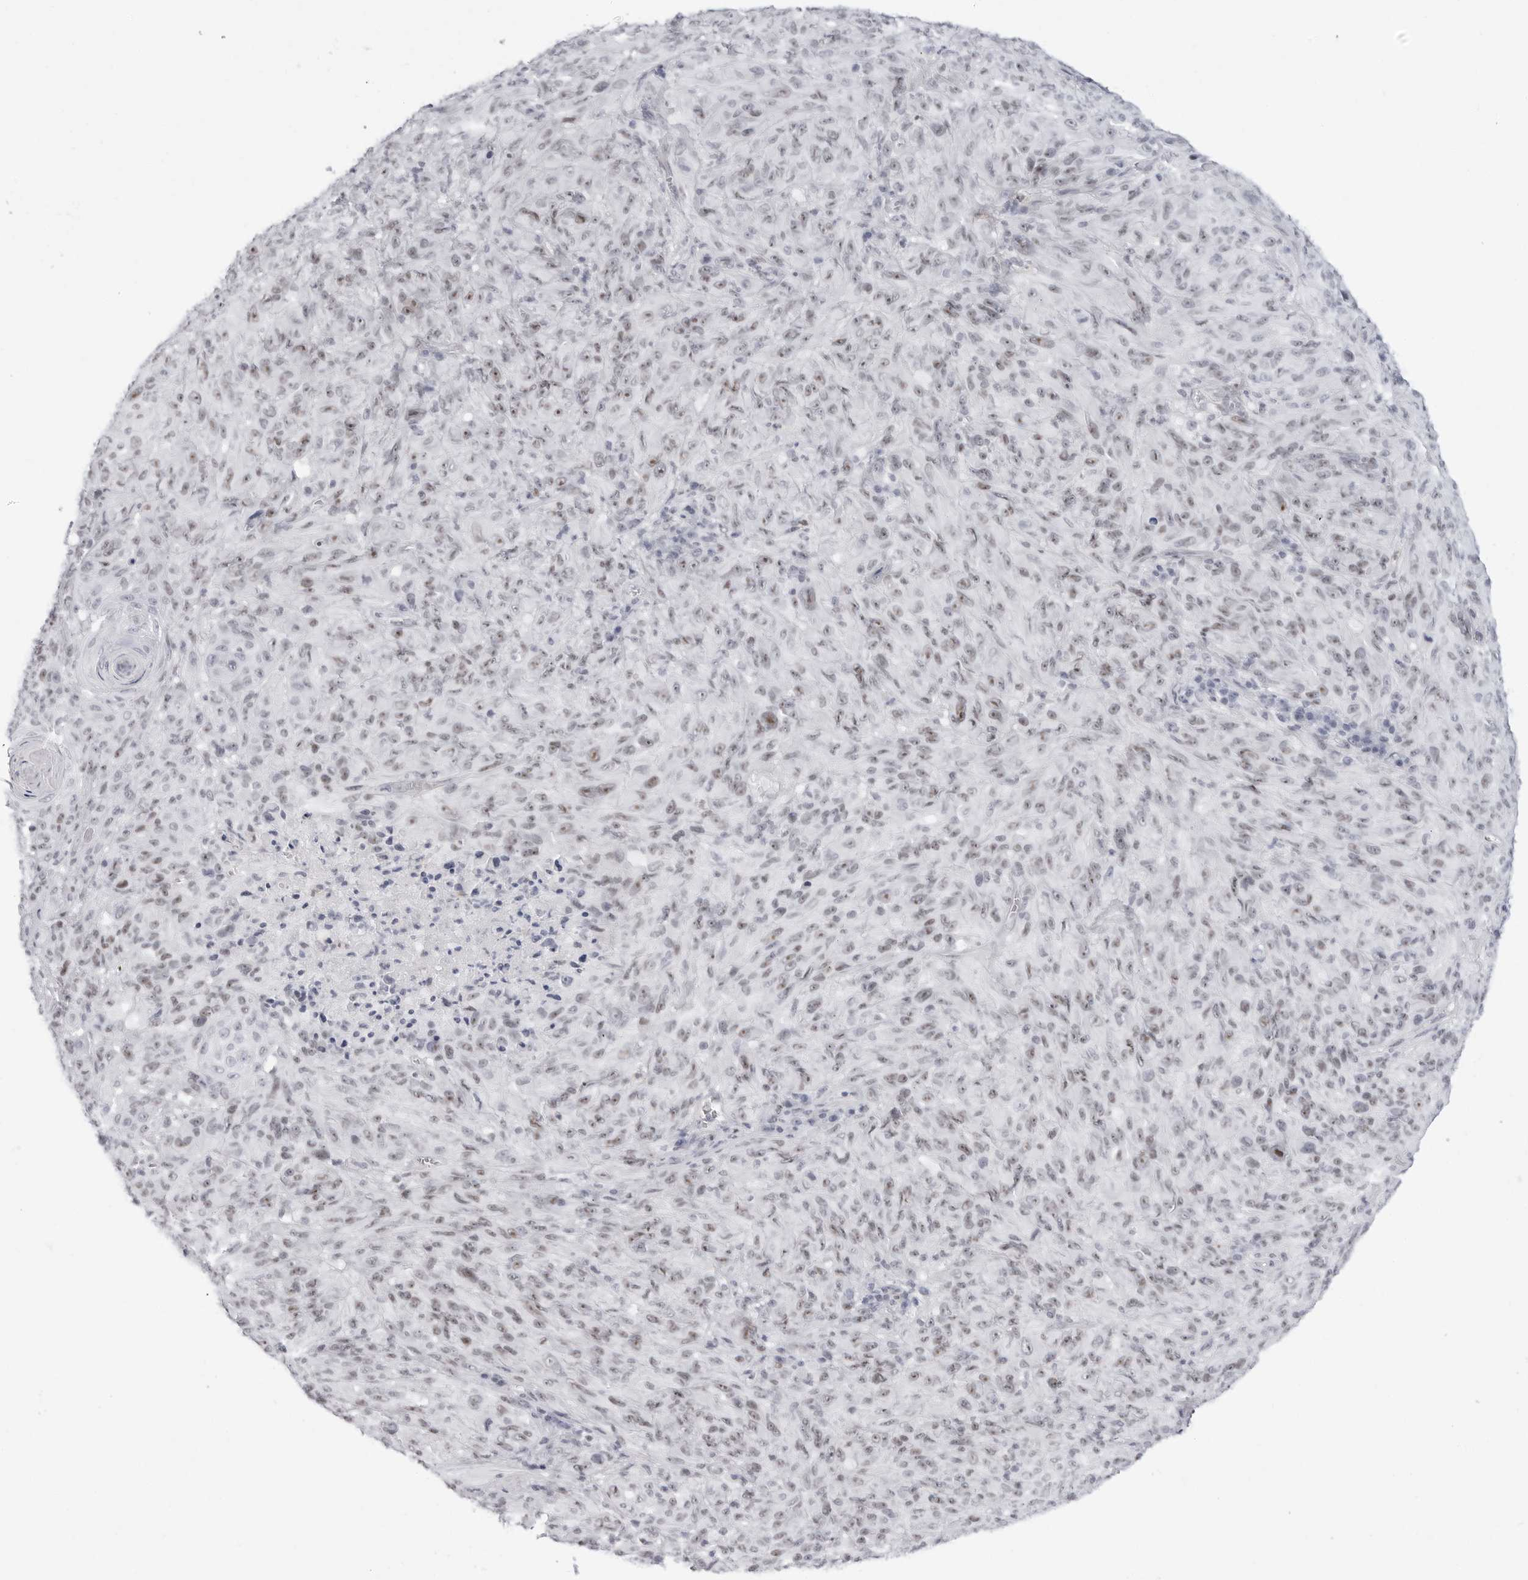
{"staining": {"intensity": "weak", "quantity": ">75%", "location": "nuclear"}, "tissue": "melanoma", "cell_type": "Tumor cells", "image_type": "cancer", "snomed": [{"axis": "morphology", "description": "Malignant melanoma, NOS"}, {"axis": "topography", "description": "Skin of head"}], "caption": "An image of human malignant melanoma stained for a protein shows weak nuclear brown staining in tumor cells. (brown staining indicates protein expression, while blue staining denotes nuclei).", "gene": "VEZF1", "patient": {"sex": "male", "age": 96}}